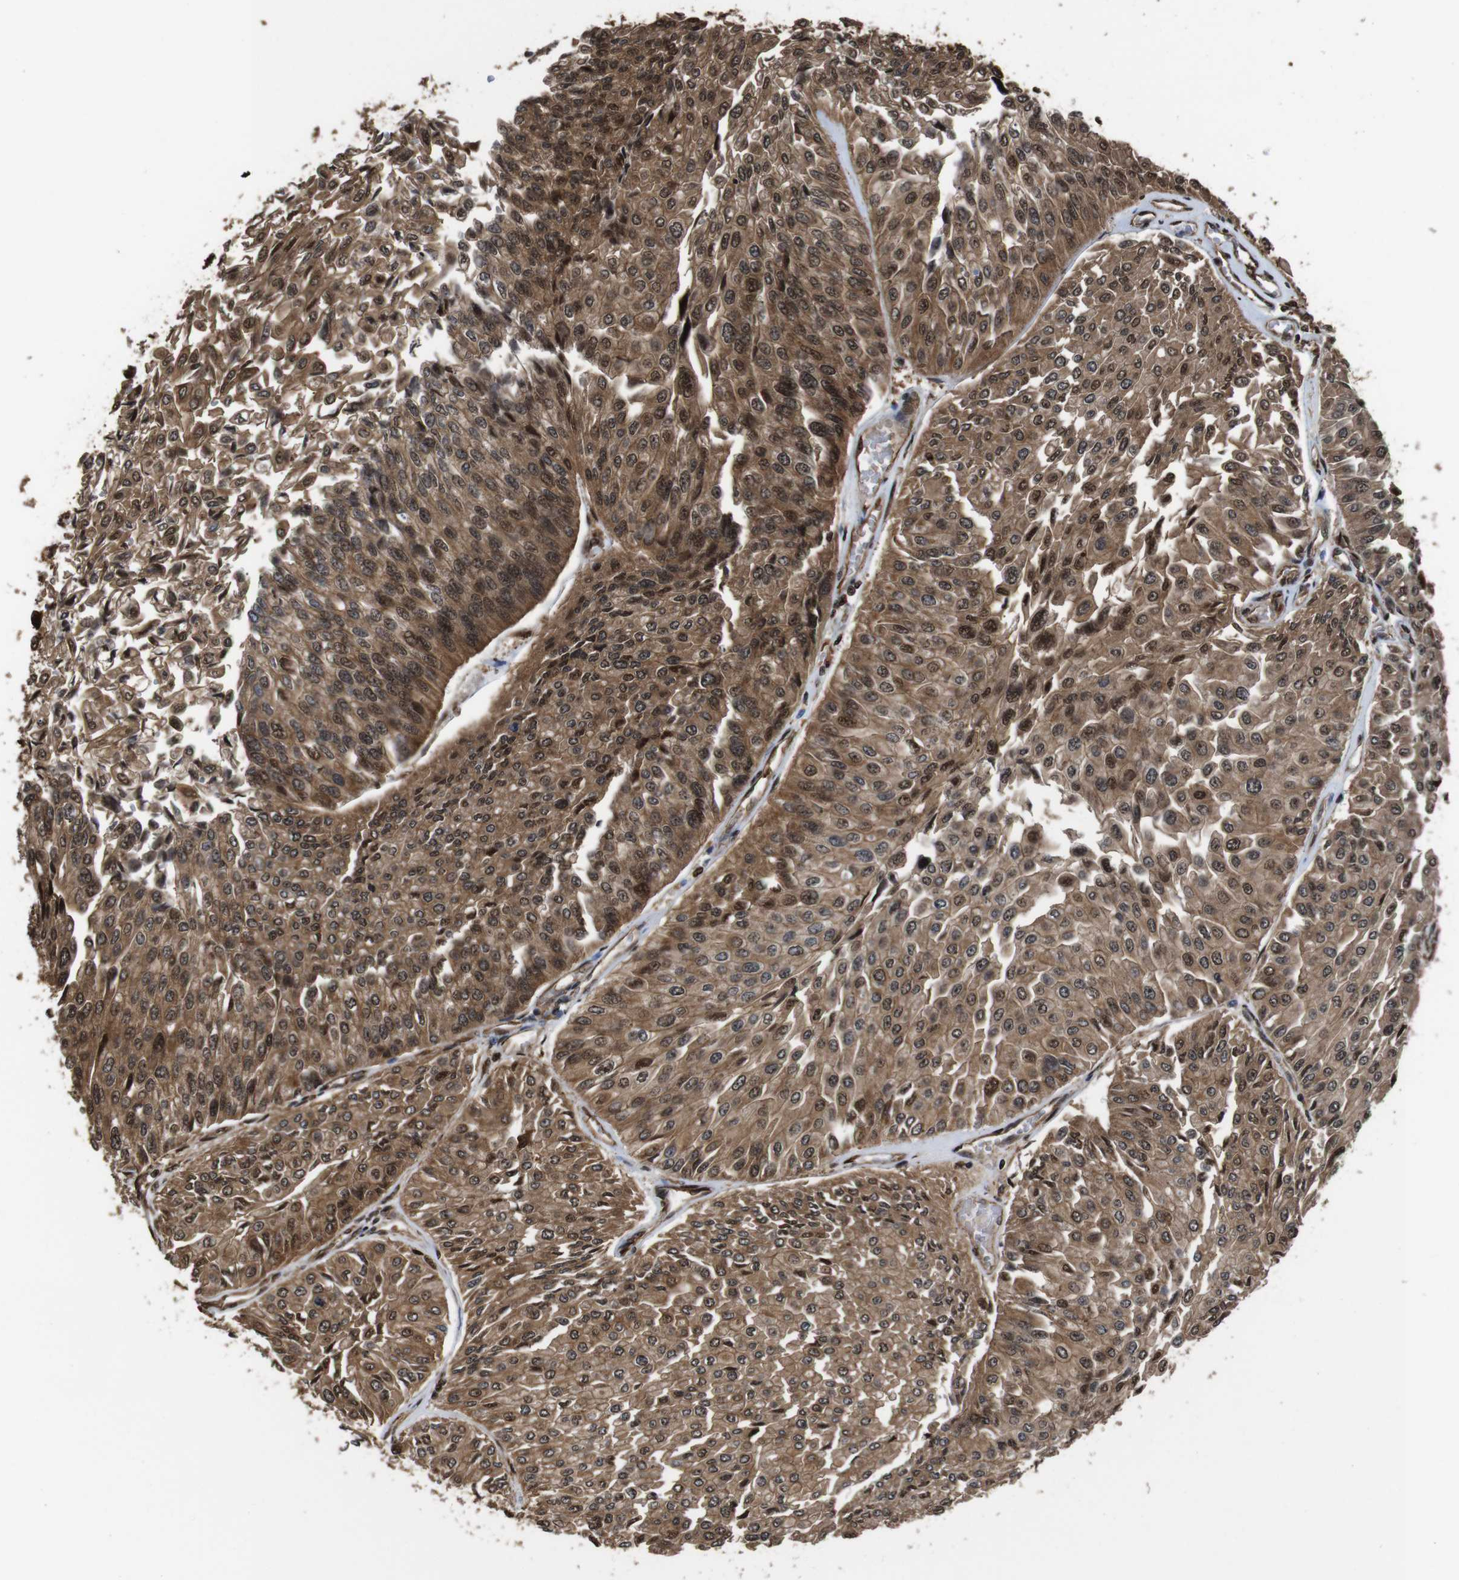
{"staining": {"intensity": "moderate", "quantity": ">75%", "location": "cytoplasmic/membranous,nuclear"}, "tissue": "urothelial cancer", "cell_type": "Tumor cells", "image_type": "cancer", "snomed": [{"axis": "morphology", "description": "Urothelial carcinoma, Low grade"}, {"axis": "topography", "description": "Urinary bladder"}], "caption": "Urothelial carcinoma (low-grade) stained with a protein marker shows moderate staining in tumor cells.", "gene": "VCP", "patient": {"sex": "male", "age": 67}}